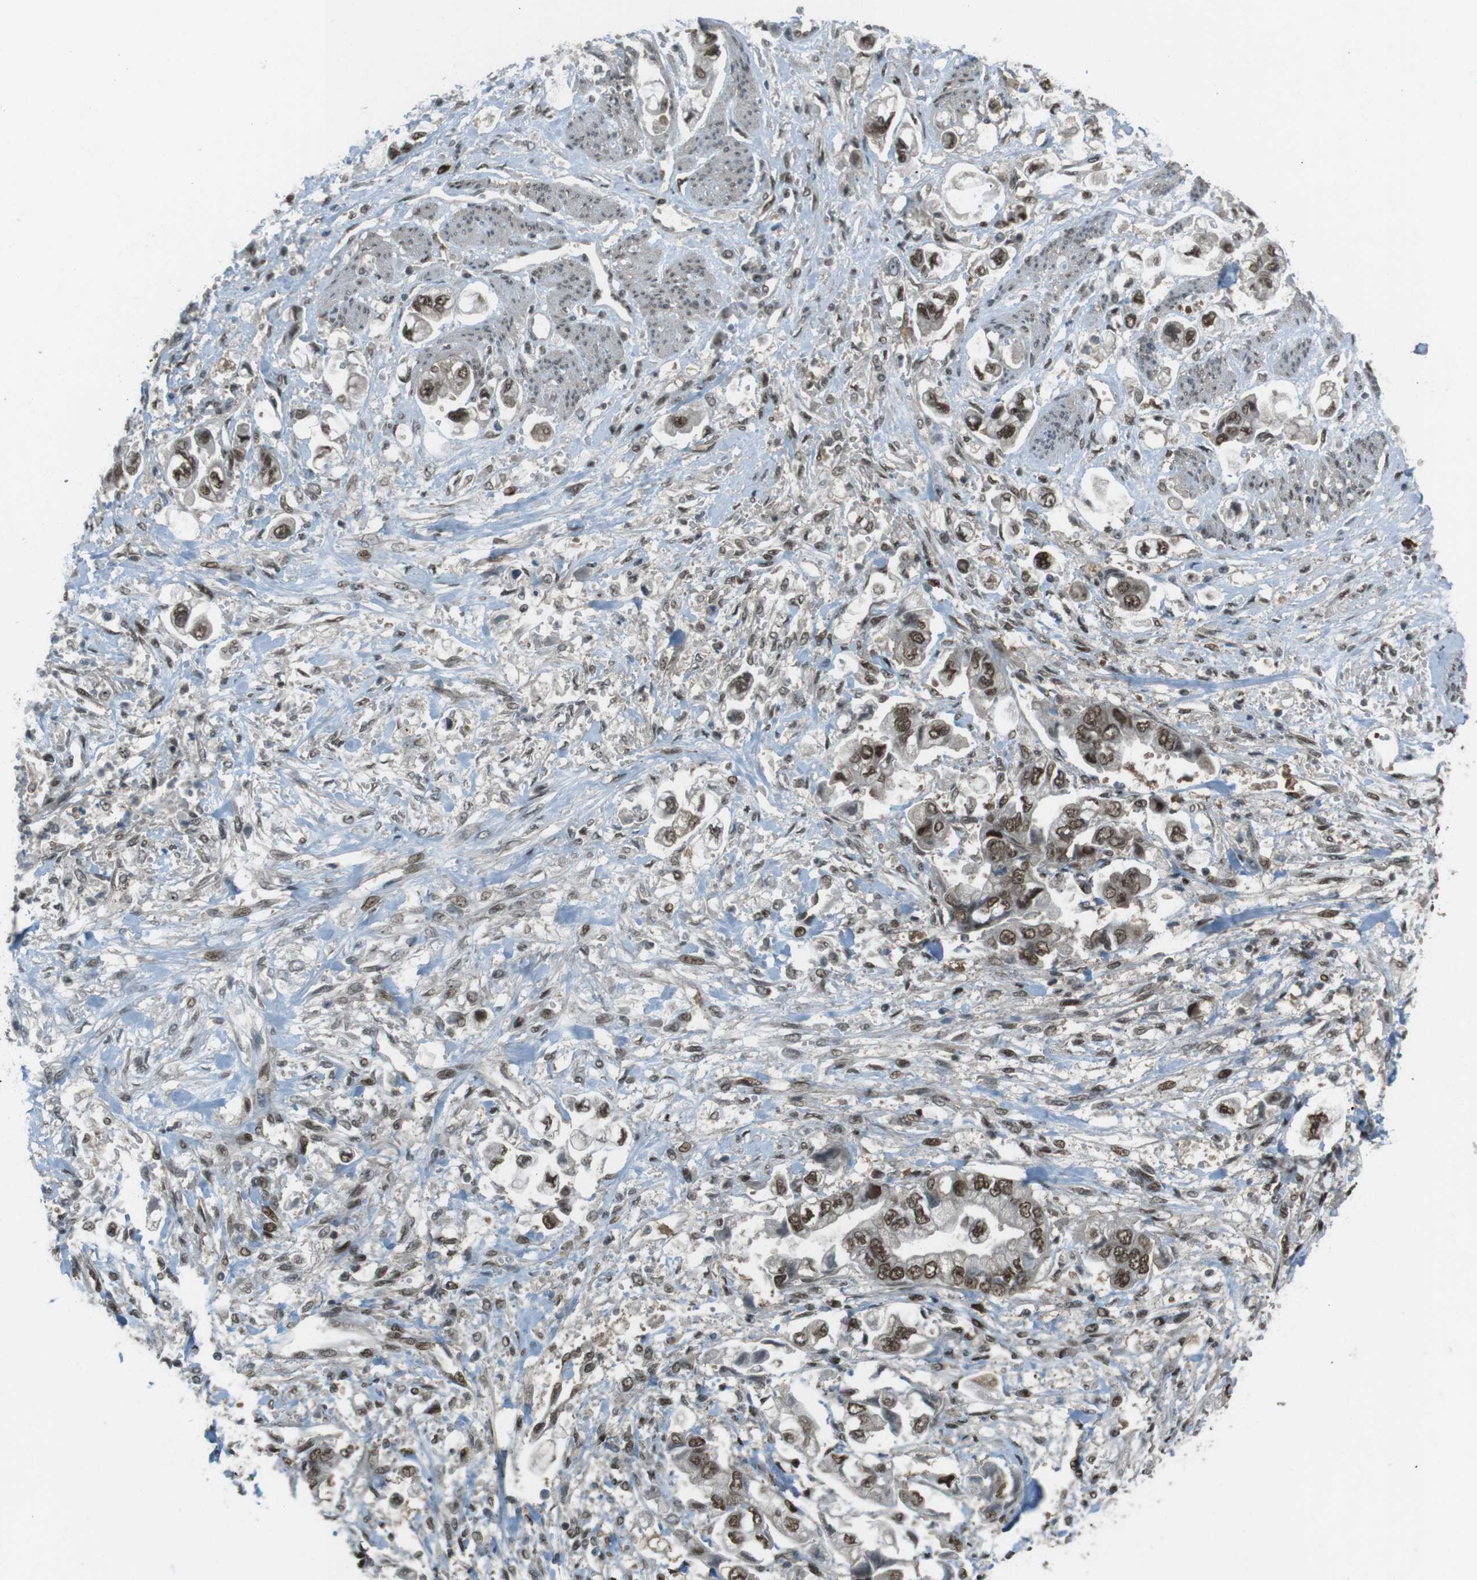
{"staining": {"intensity": "moderate", "quantity": ">75%", "location": "cytoplasmic/membranous,nuclear"}, "tissue": "stomach cancer", "cell_type": "Tumor cells", "image_type": "cancer", "snomed": [{"axis": "morphology", "description": "Normal tissue, NOS"}, {"axis": "morphology", "description": "Adenocarcinoma, NOS"}, {"axis": "topography", "description": "Stomach"}], "caption": "Stomach adenocarcinoma tissue displays moderate cytoplasmic/membranous and nuclear expression in about >75% of tumor cells, visualized by immunohistochemistry.", "gene": "SLITRK5", "patient": {"sex": "male", "age": 62}}